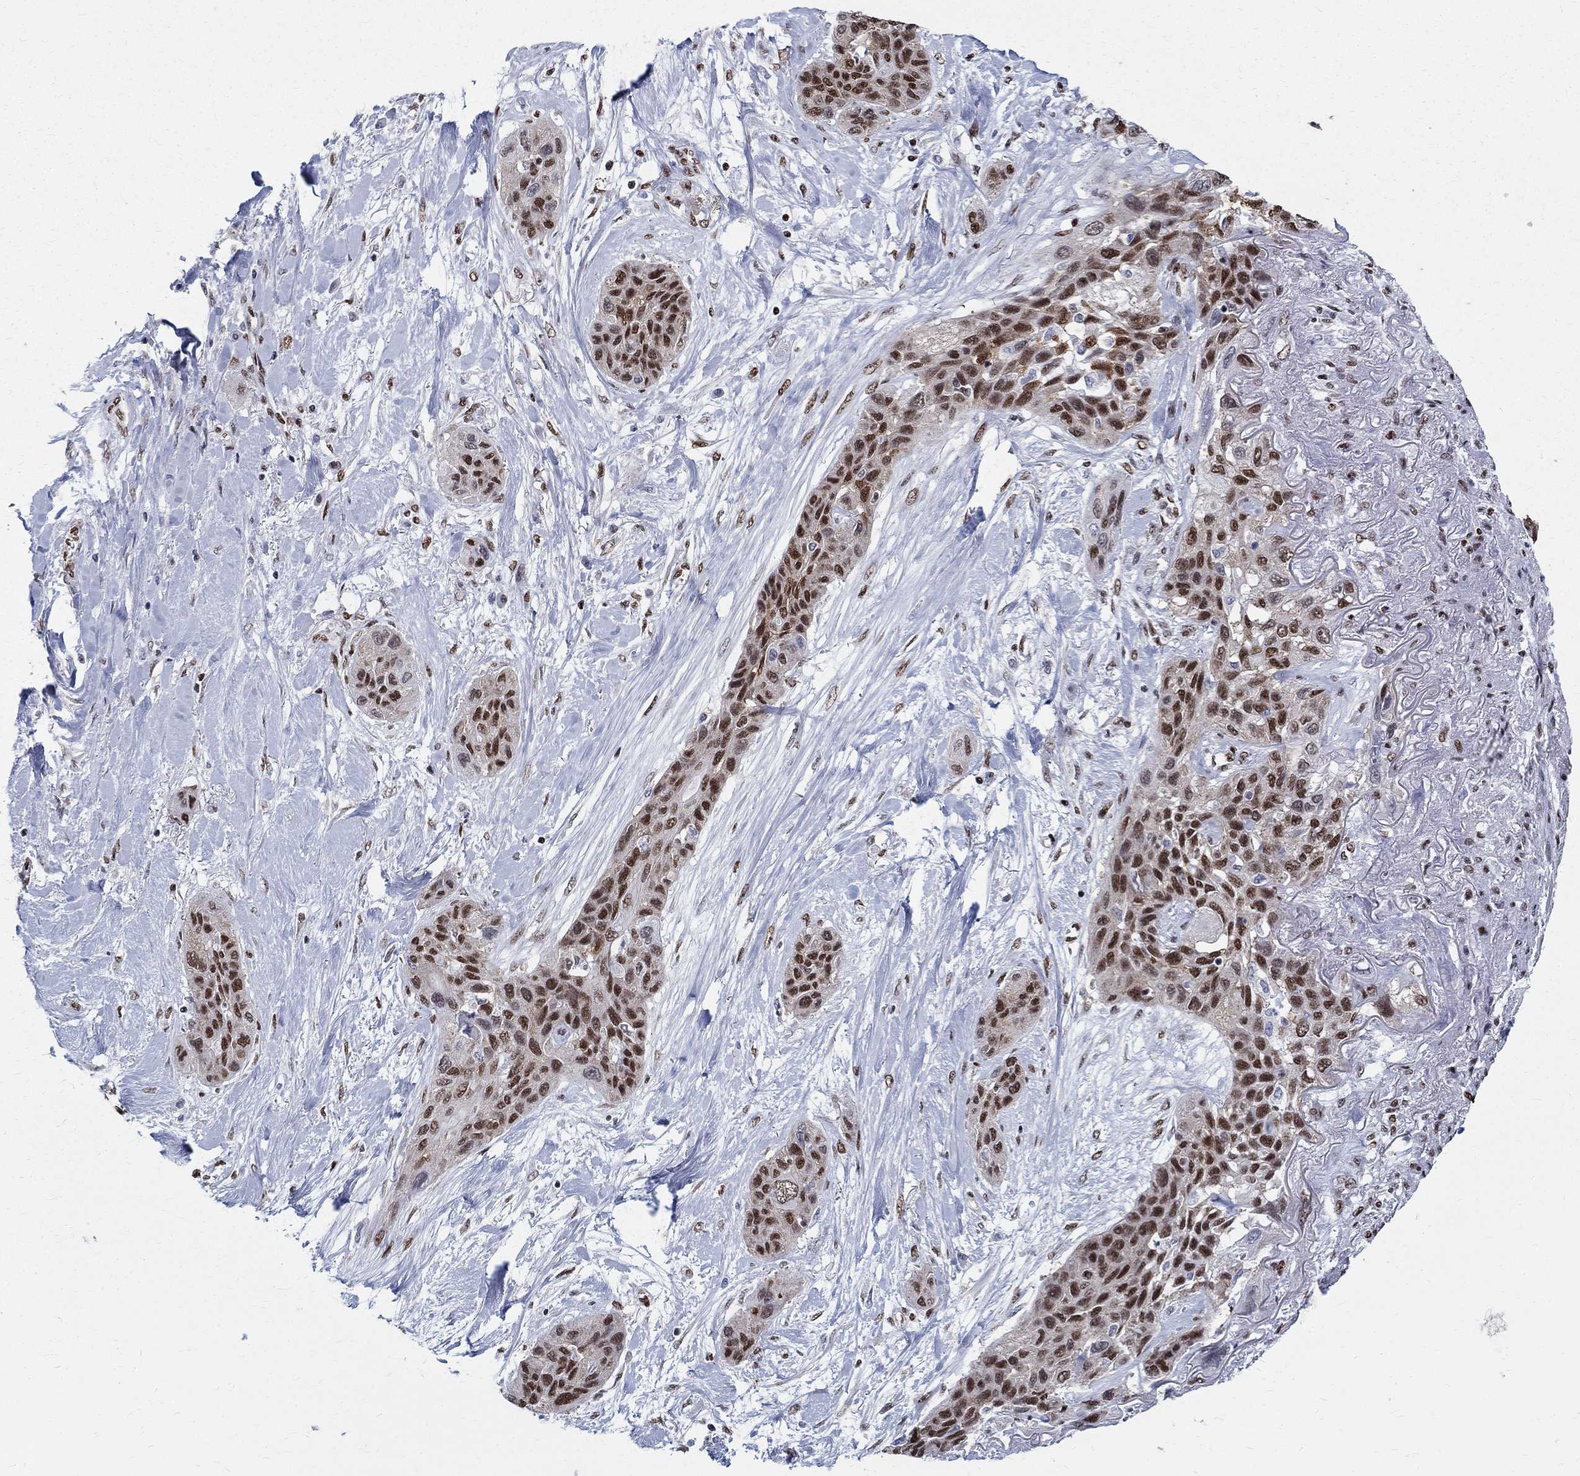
{"staining": {"intensity": "strong", "quantity": "25%-75%", "location": "nuclear"}, "tissue": "lung cancer", "cell_type": "Tumor cells", "image_type": "cancer", "snomed": [{"axis": "morphology", "description": "Squamous cell carcinoma, NOS"}, {"axis": "topography", "description": "Lung"}], "caption": "Lung squamous cell carcinoma was stained to show a protein in brown. There is high levels of strong nuclear expression in approximately 25%-75% of tumor cells. (Stains: DAB (3,3'-diaminobenzidine) in brown, nuclei in blue, Microscopy: brightfield microscopy at high magnification).", "gene": "FBXO16", "patient": {"sex": "female", "age": 70}}